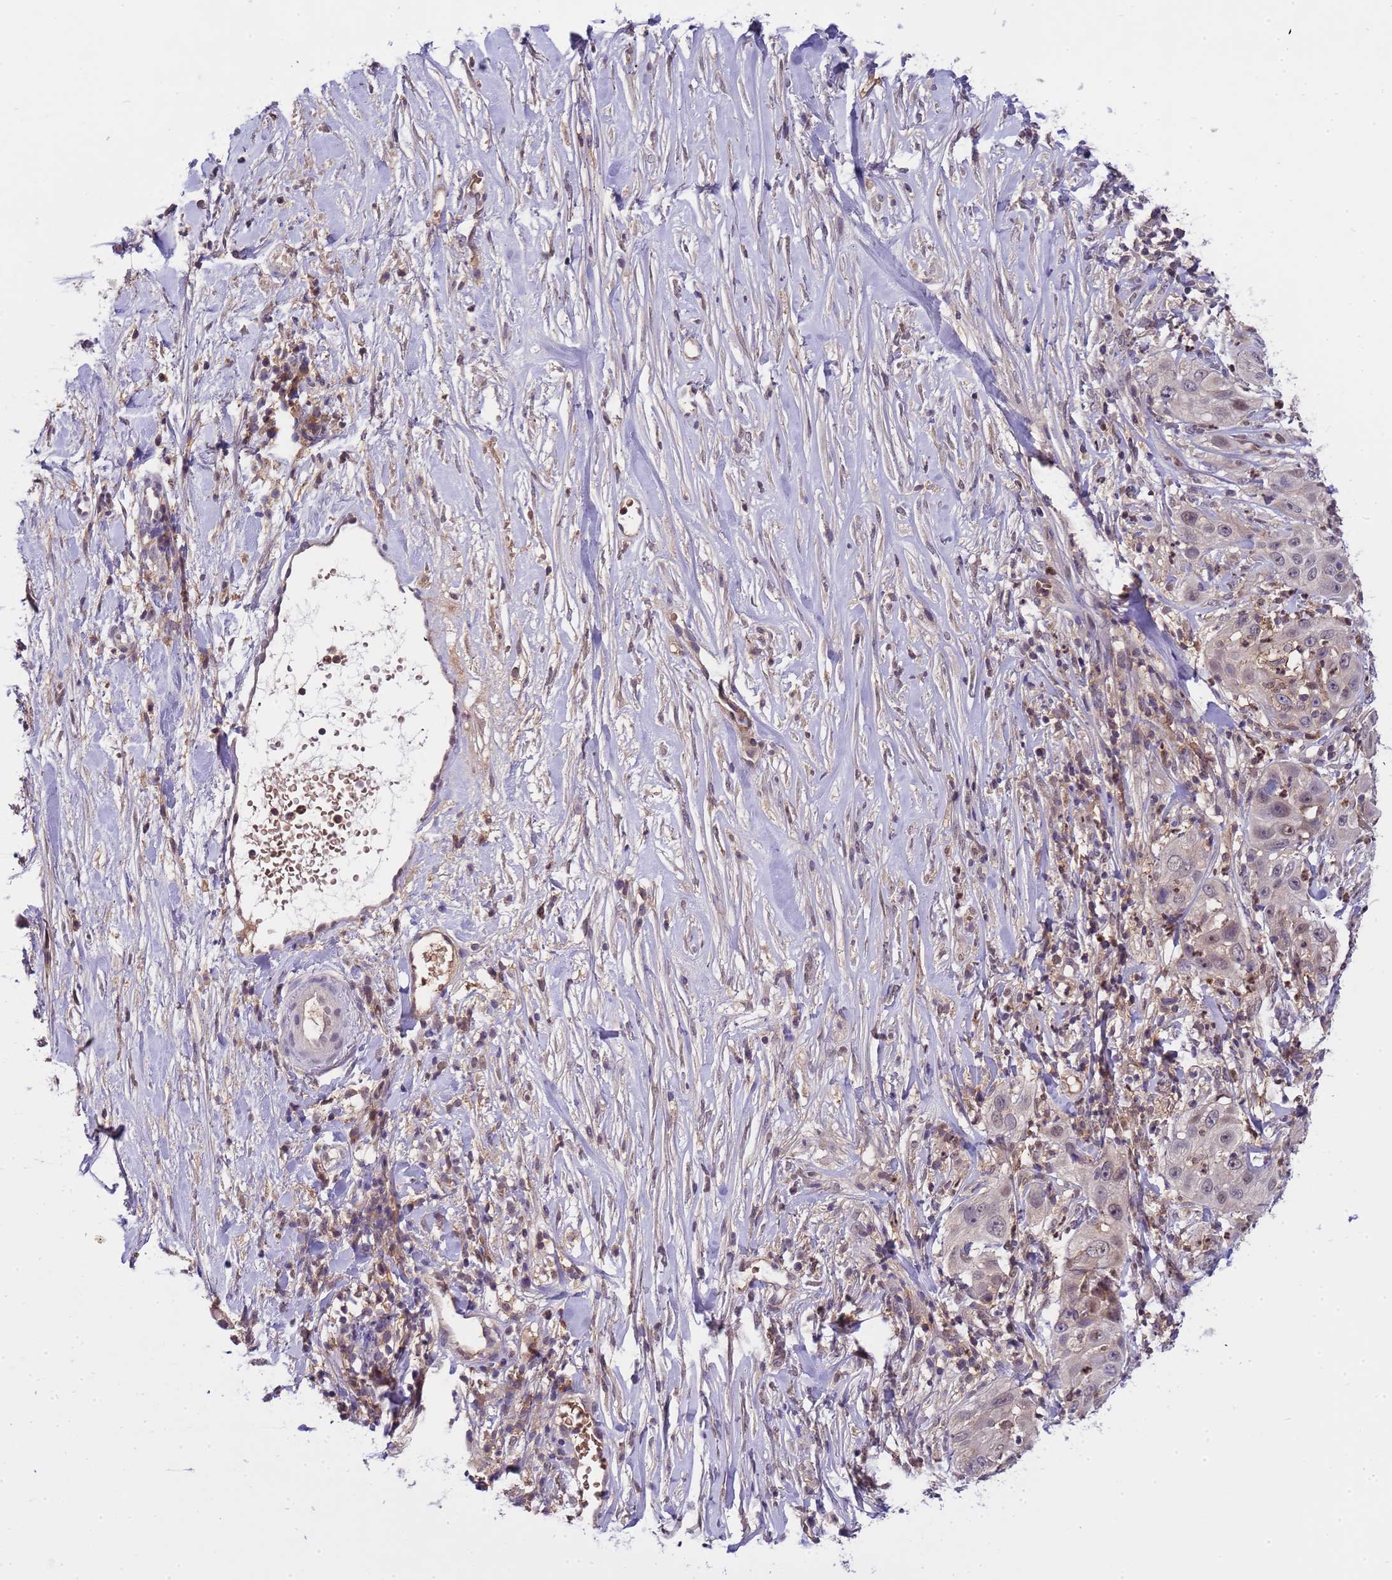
{"staining": {"intensity": "weak", "quantity": "<25%", "location": "nuclear"}, "tissue": "skin cancer", "cell_type": "Tumor cells", "image_type": "cancer", "snomed": [{"axis": "morphology", "description": "Squamous cell carcinoma, NOS"}, {"axis": "topography", "description": "Skin"}], "caption": "Immunohistochemistry histopathology image of human squamous cell carcinoma (skin) stained for a protein (brown), which exhibits no expression in tumor cells. The staining was performed using DAB (3,3'-diaminobenzidine) to visualize the protein expression in brown, while the nuclei were stained in blue with hematoxylin (Magnification: 20x).", "gene": "CD53", "patient": {"sex": "female", "age": 44}}